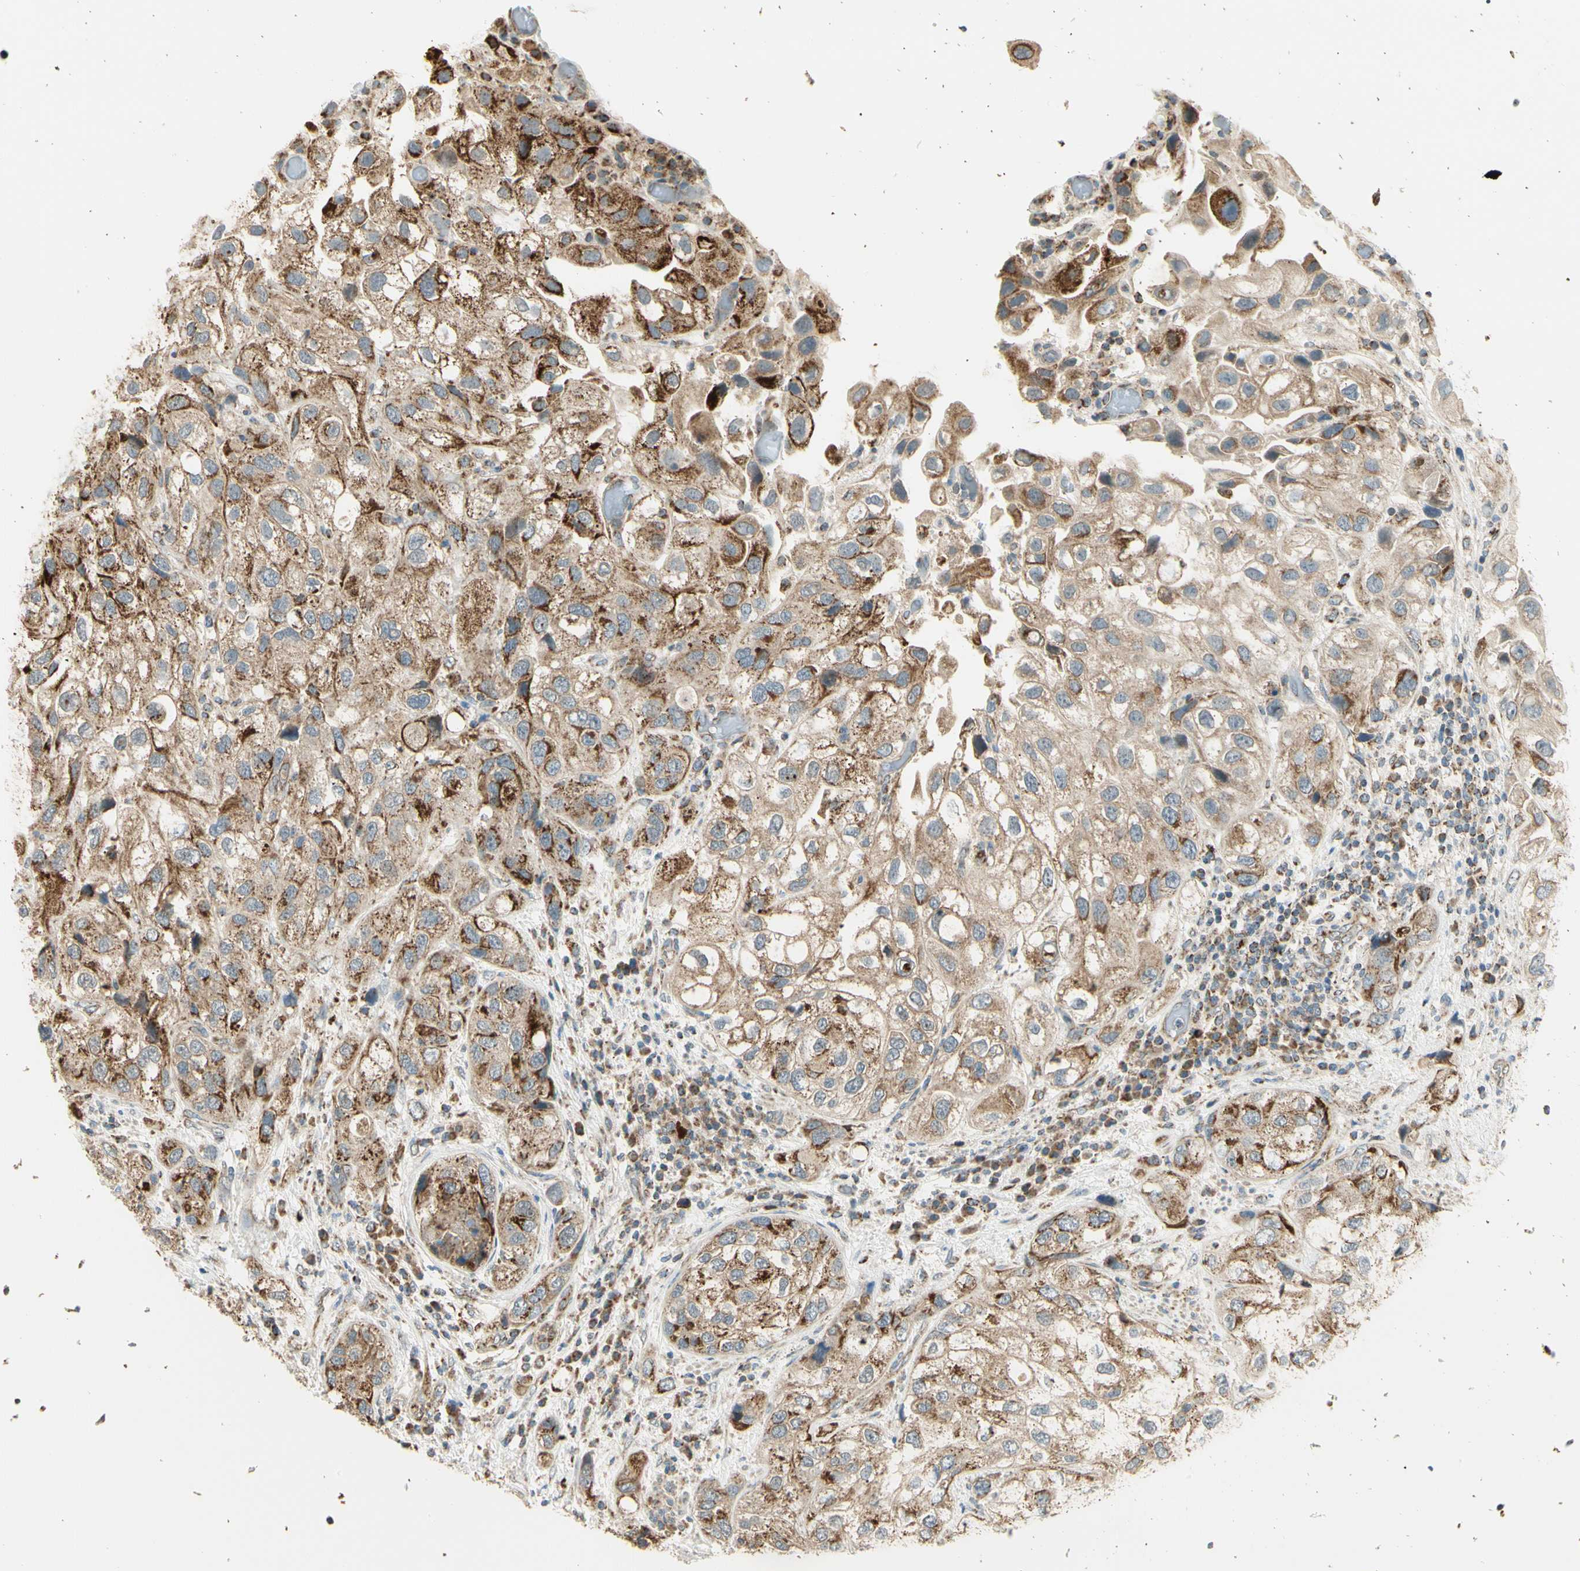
{"staining": {"intensity": "strong", "quantity": "25%-75%", "location": "cytoplasmic/membranous"}, "tissue": "urothelial cancer", "cell_type": "Tumor cells", "image_type": "cancer", "snomed": [{"axis": "morphology", "description": "Urothelial carcinoma, High grade"}, {"axis": "topography", "description": "Urinary bladder"}], "caption": "Human urothelial cancer stained with a protein marker exhibits strong staining in tumor cells.", "gene": "EPHB3", "patient": {"sex": "female", "age": 64}}